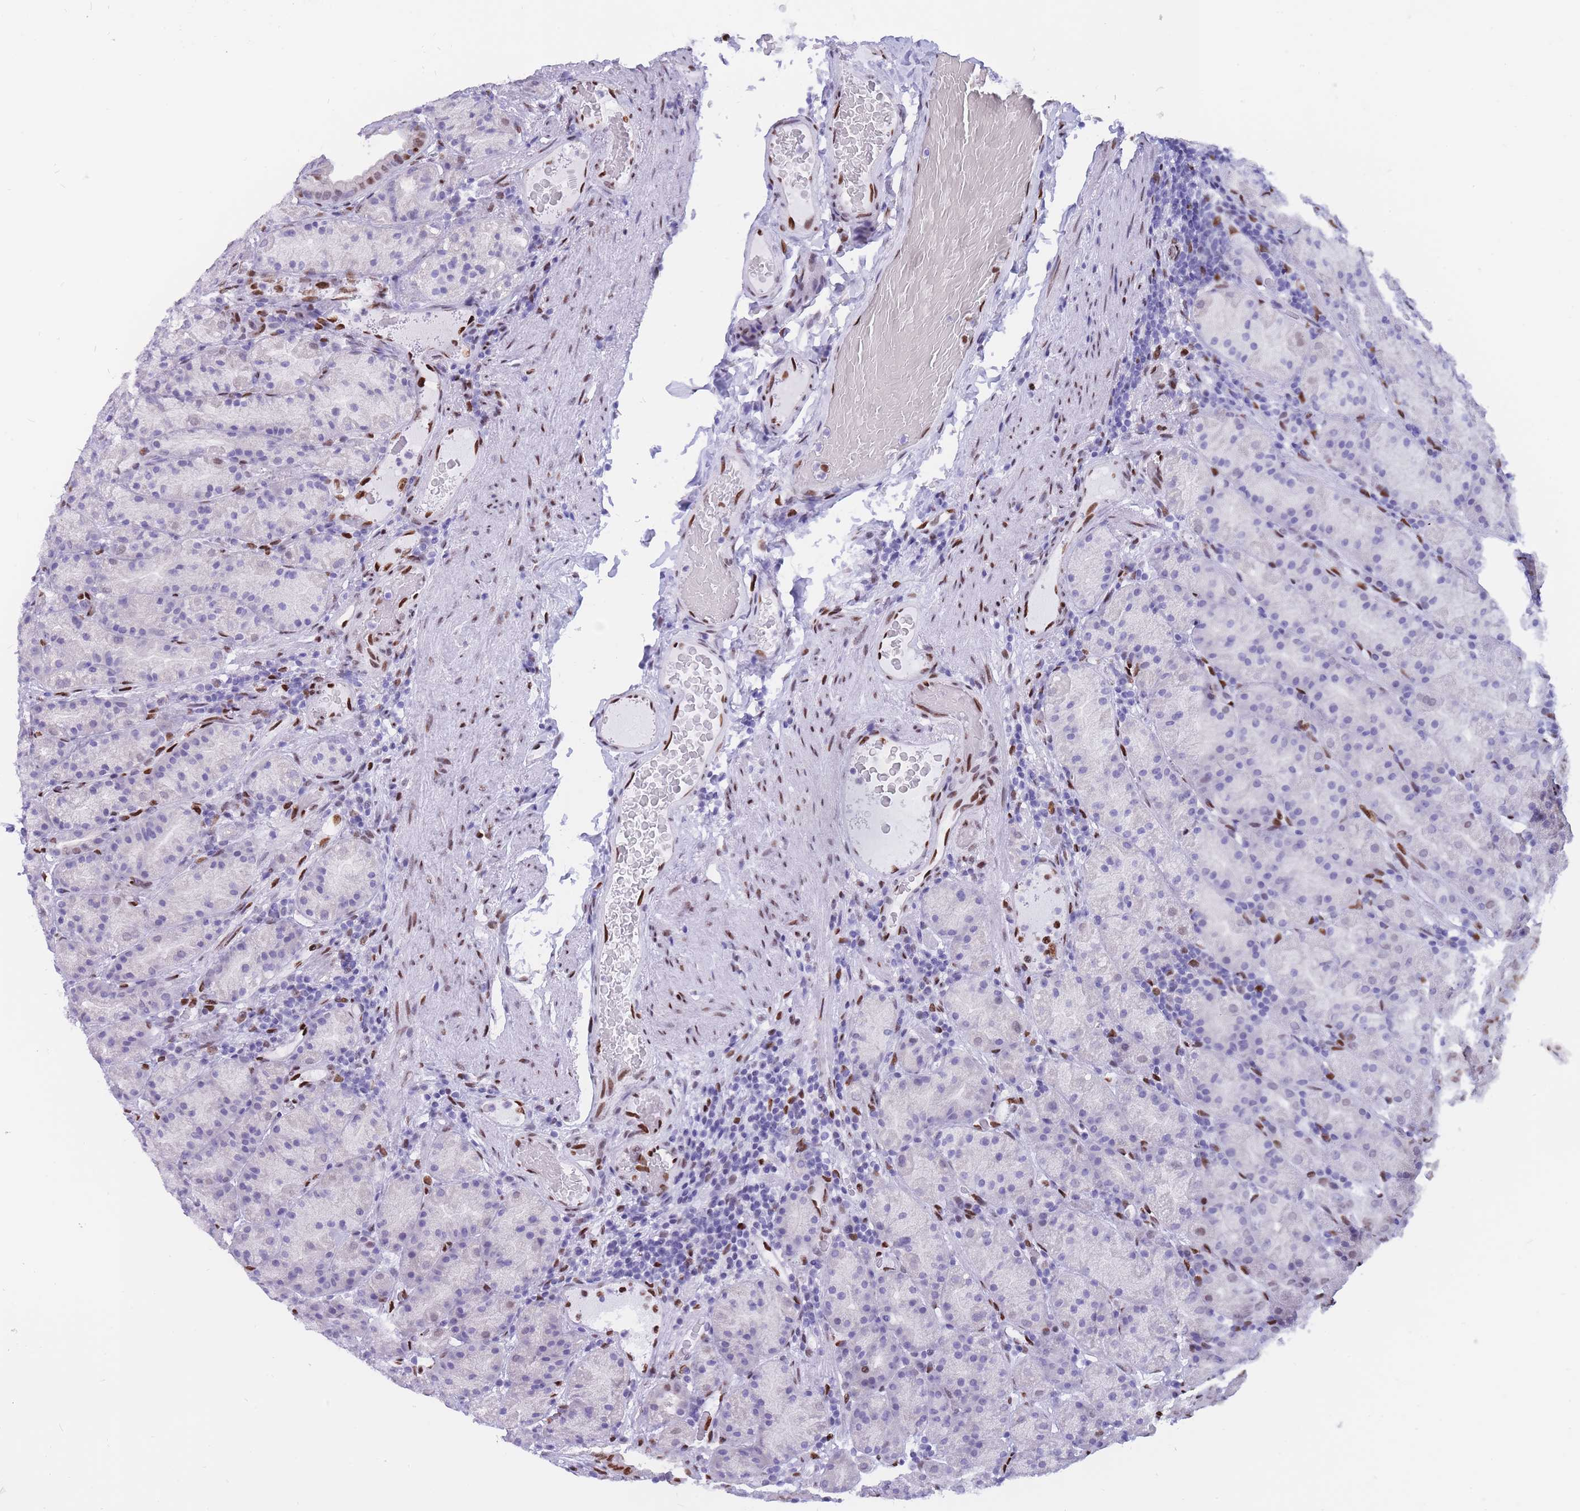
{"staining": {"intensity": "strong", "quantity": "<25%", "location": "nuclear"}, "tissue": "stomach", "cell_type": "Glandular cells", "image_type": "normal", "snomed": [{"axis": "morphology", "description": "Normal tissue, NOS"}, {"axis": "topography", "description": "Stomach, upper"}, {"axis": "topography", "description": "Stomach"}], "caption": "DAB (3,3'-diaminobenzidine) immunohistochemical staining of benign stomach reveals strong nuclear protein expression in approximately <25% of glandular cells. (DAB IHC, brown staining for protein, blue staining for nuclei).", "gene": "NASP", "patient": {"sex": "male", "age": 68}}